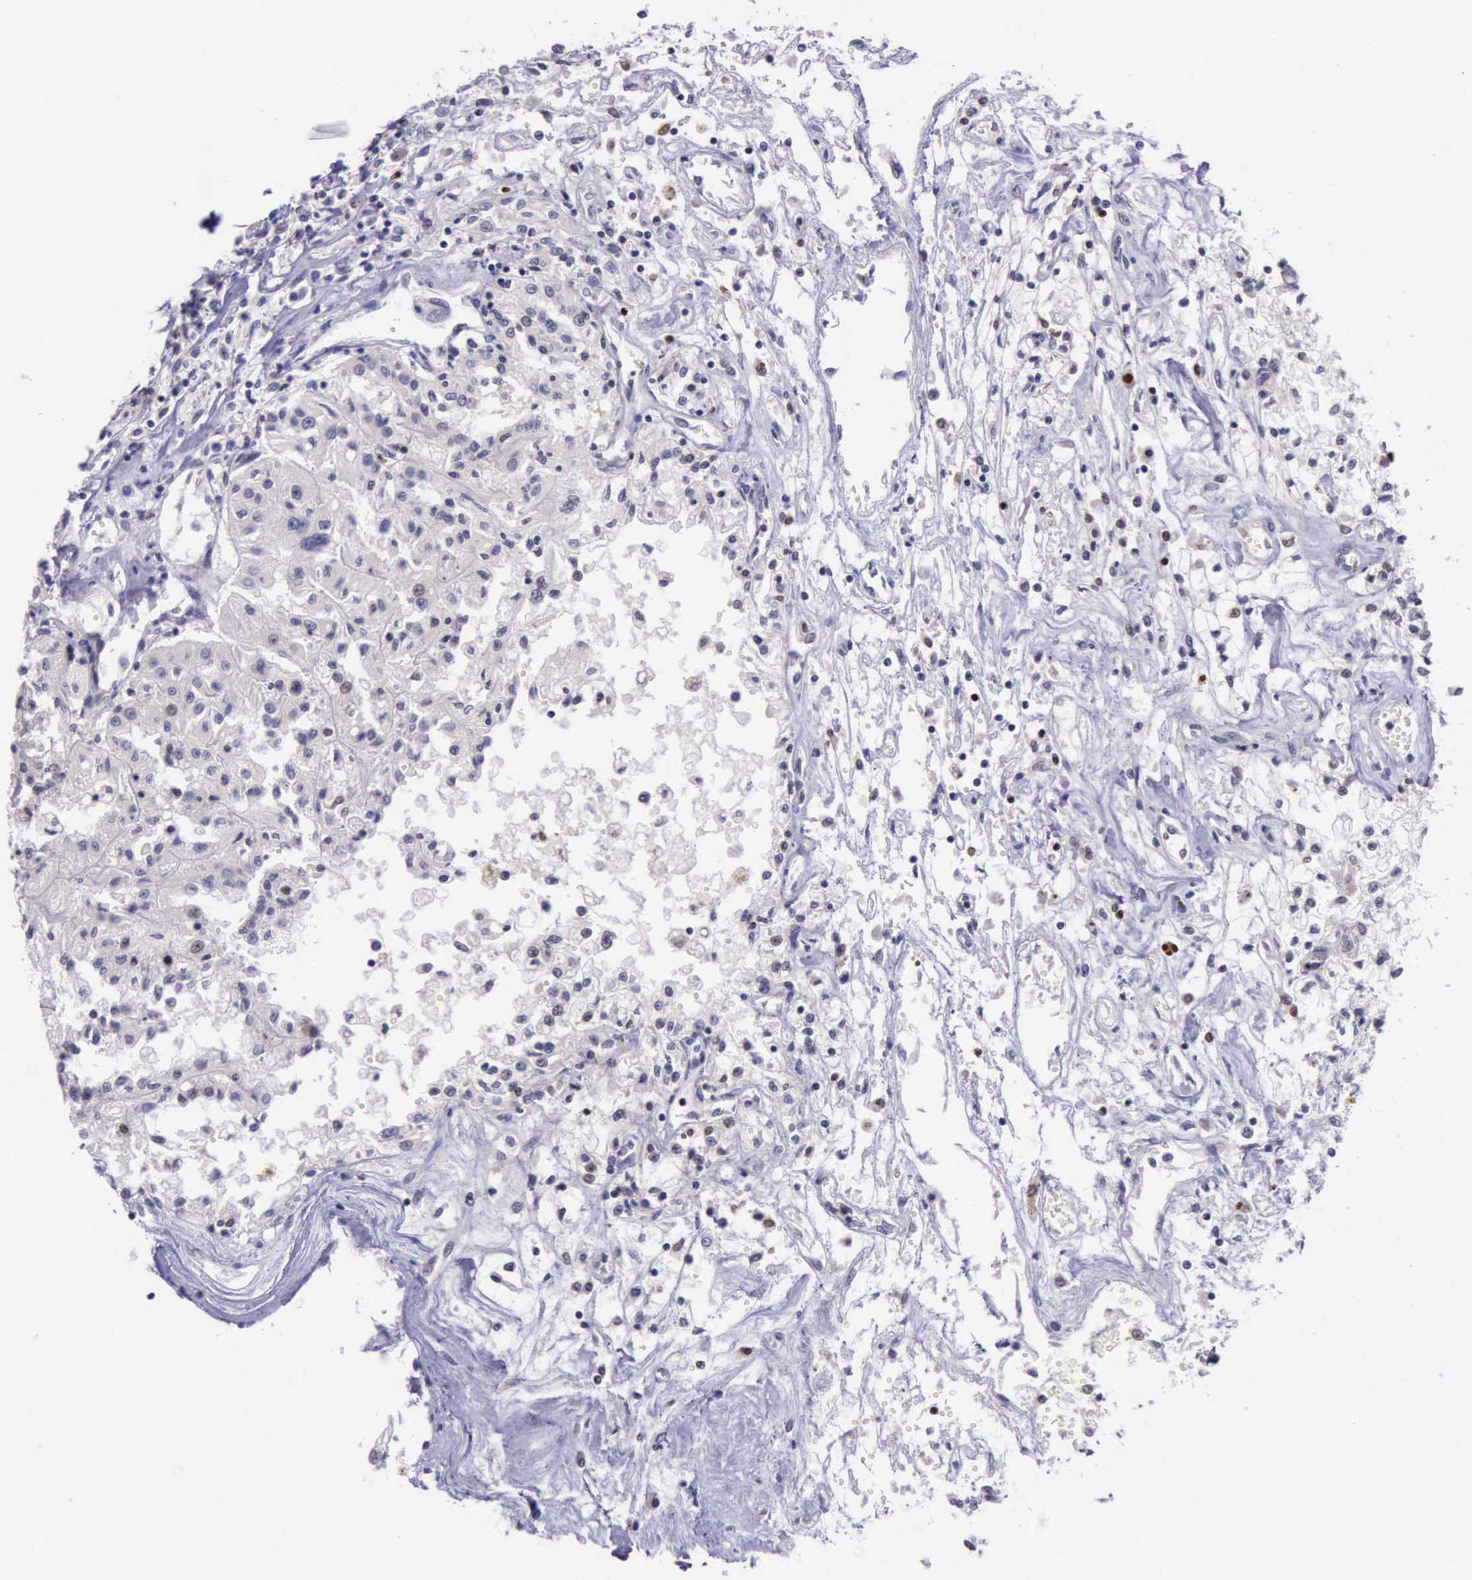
{"staining": {"intensity": "strong", "quantity": "<25%", "location": "nuclear"}, "tissue": "renal cancer", "cell_type": "Tumor cells", "image_type": "cancer", "snomed": [{"axis": "morphology", "description": "Adenocarcinoma, NOS"}, {"axis": "topography", "description": "Kidney"}], "caption": "A histopathology image showing strong nuclear expression in approximately <25% of tumor cells in renal adenocarcinoma, as visualized by brown immunohistochemical staining.", "gene": "PARP1", "patient": {"sex": "male", "age": 78}}